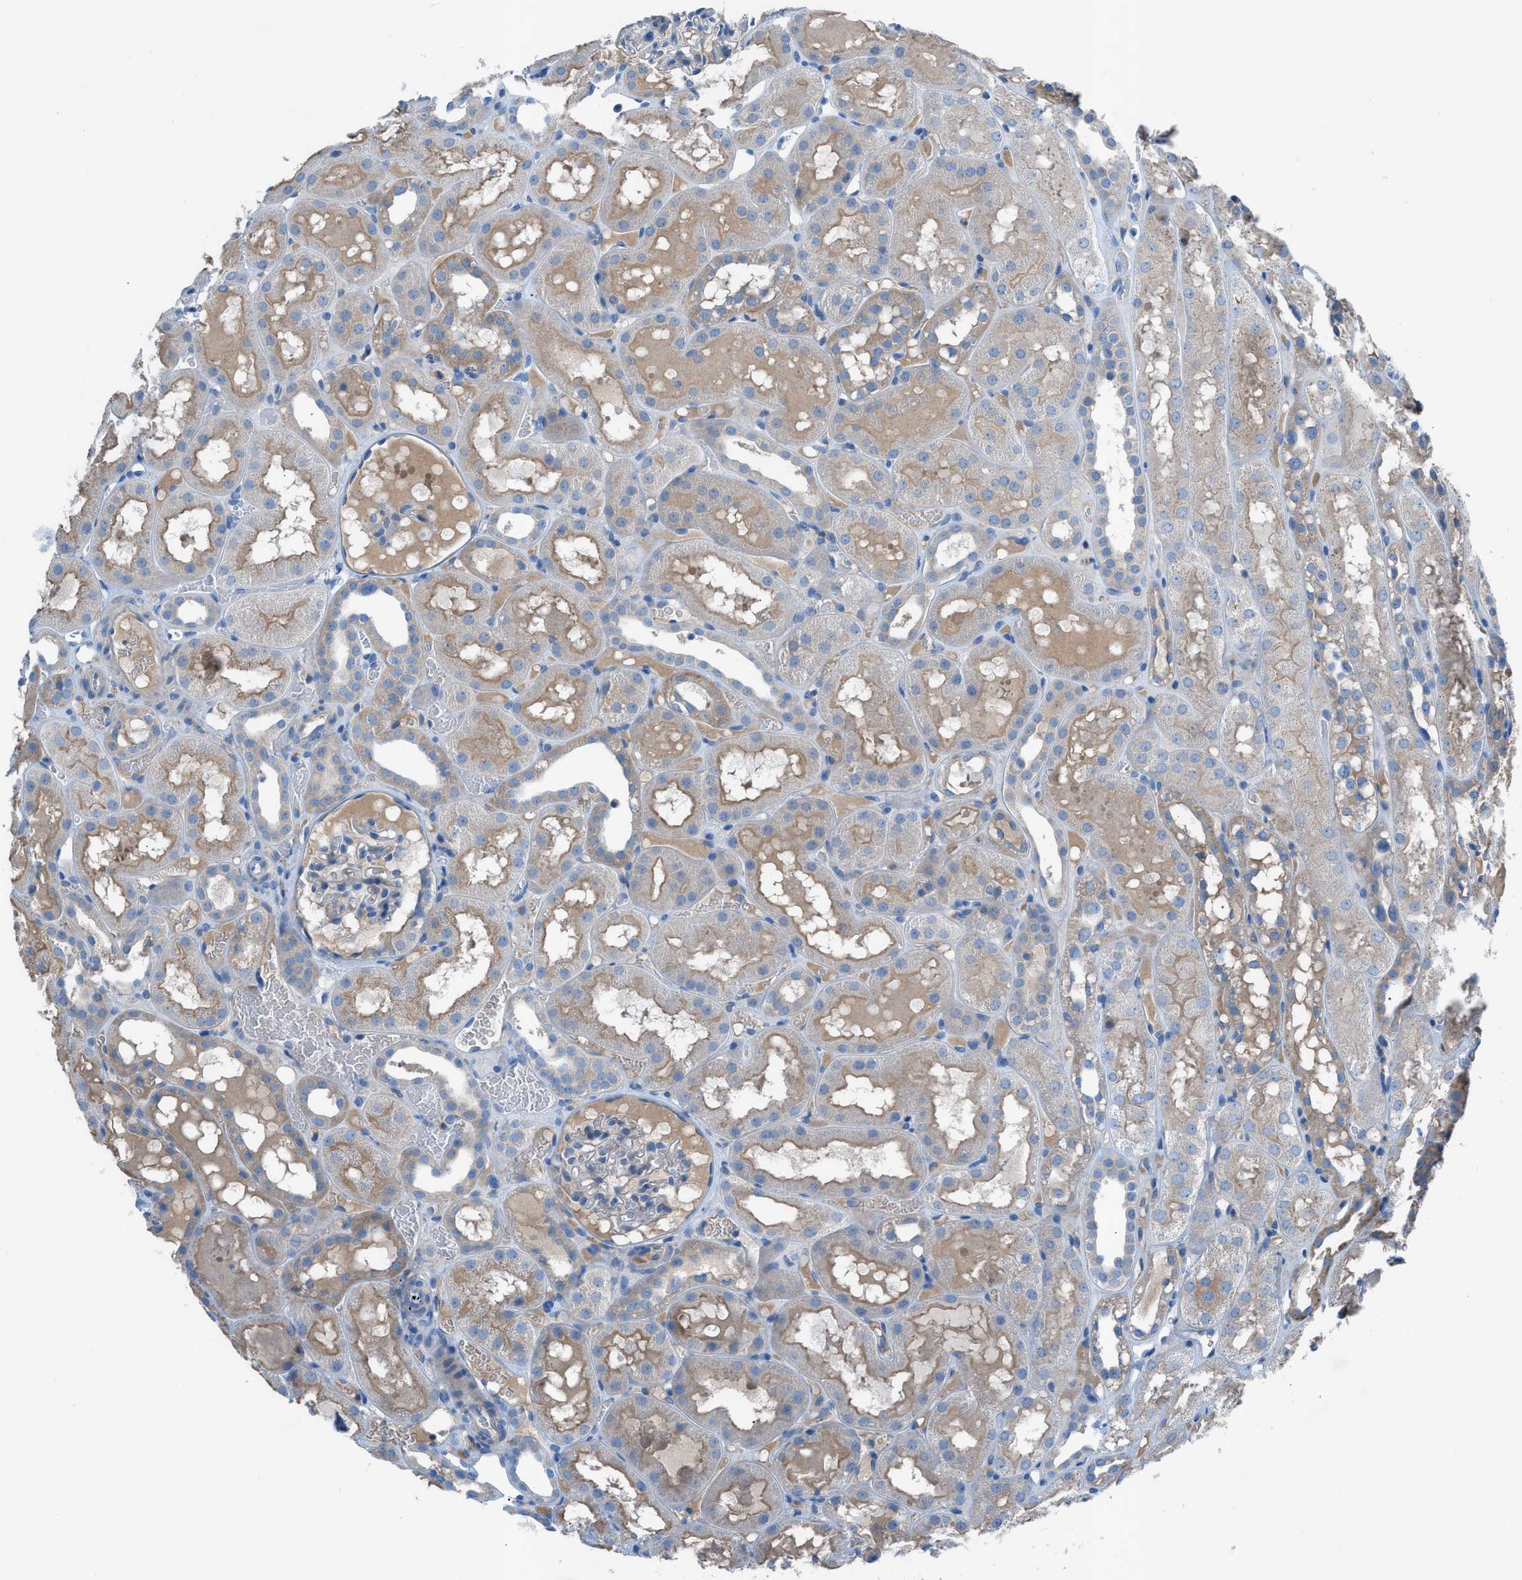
{"staining": {"intensity": "weak", "quantity": "<25%", "location": "cytoplasmic/membranous"}, "tissue": "kidney", "cell_type": "Cells in glomeruli", "image_type": "normal", "snomed": [{"axis": "morphology", "description": "Normal tissue, NOS"}, {"axis": "topography", "description": "Kidney"}, {"axis": "topography", "description": "Urinary bladder"}], "caption": "Cells in glomeruli are negative for brown protein staining in benign kidney. The staining is performed using DAB (3,3'-diaminobenzidine) brown chromogen with nuclei counter-stained in using hematoxylin.", "gene": "C5AR2", "patient": {"sex": "male", "age": 16}}